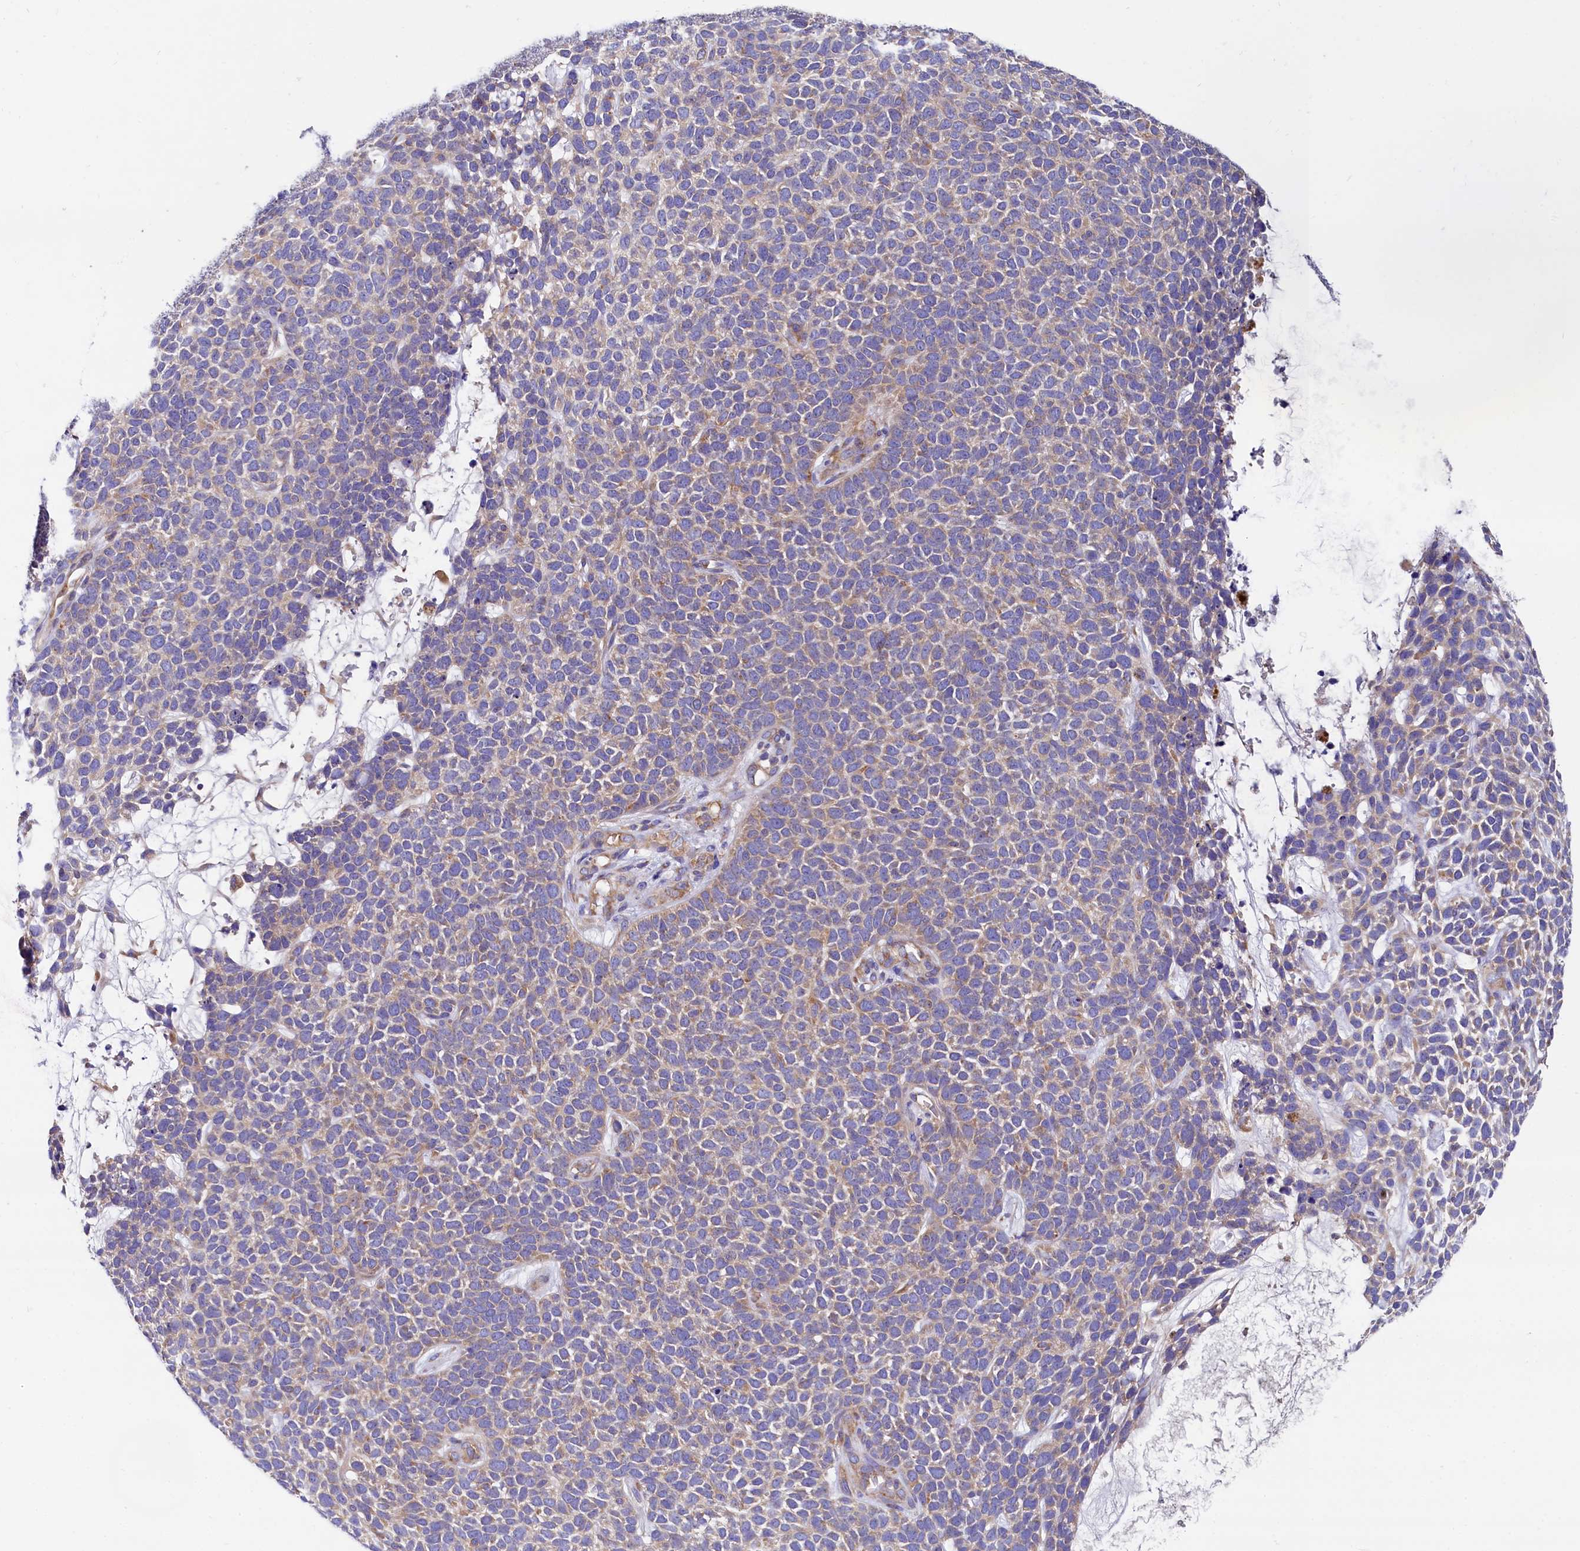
{"staining": {"intensity": "moderate", "quantity": ">75%", "location": "cytoplasmic/membranous"}, "tissue": "skin cancer", "cell_type": "Tumor cells", "image_type": "cancer", "snomed": [{"axis": "morphology", "description": "Basal cell carcinoma"}, {"axis": "topography", "description": "Skin"}], "caption": "A brown stain highlights moderate cytoplasmic/membranous positivity of a protein in skin basal cell carcinoma tumor cells.", "gene": "QARS1", "patient": {"sex": "female", "age": 84}}